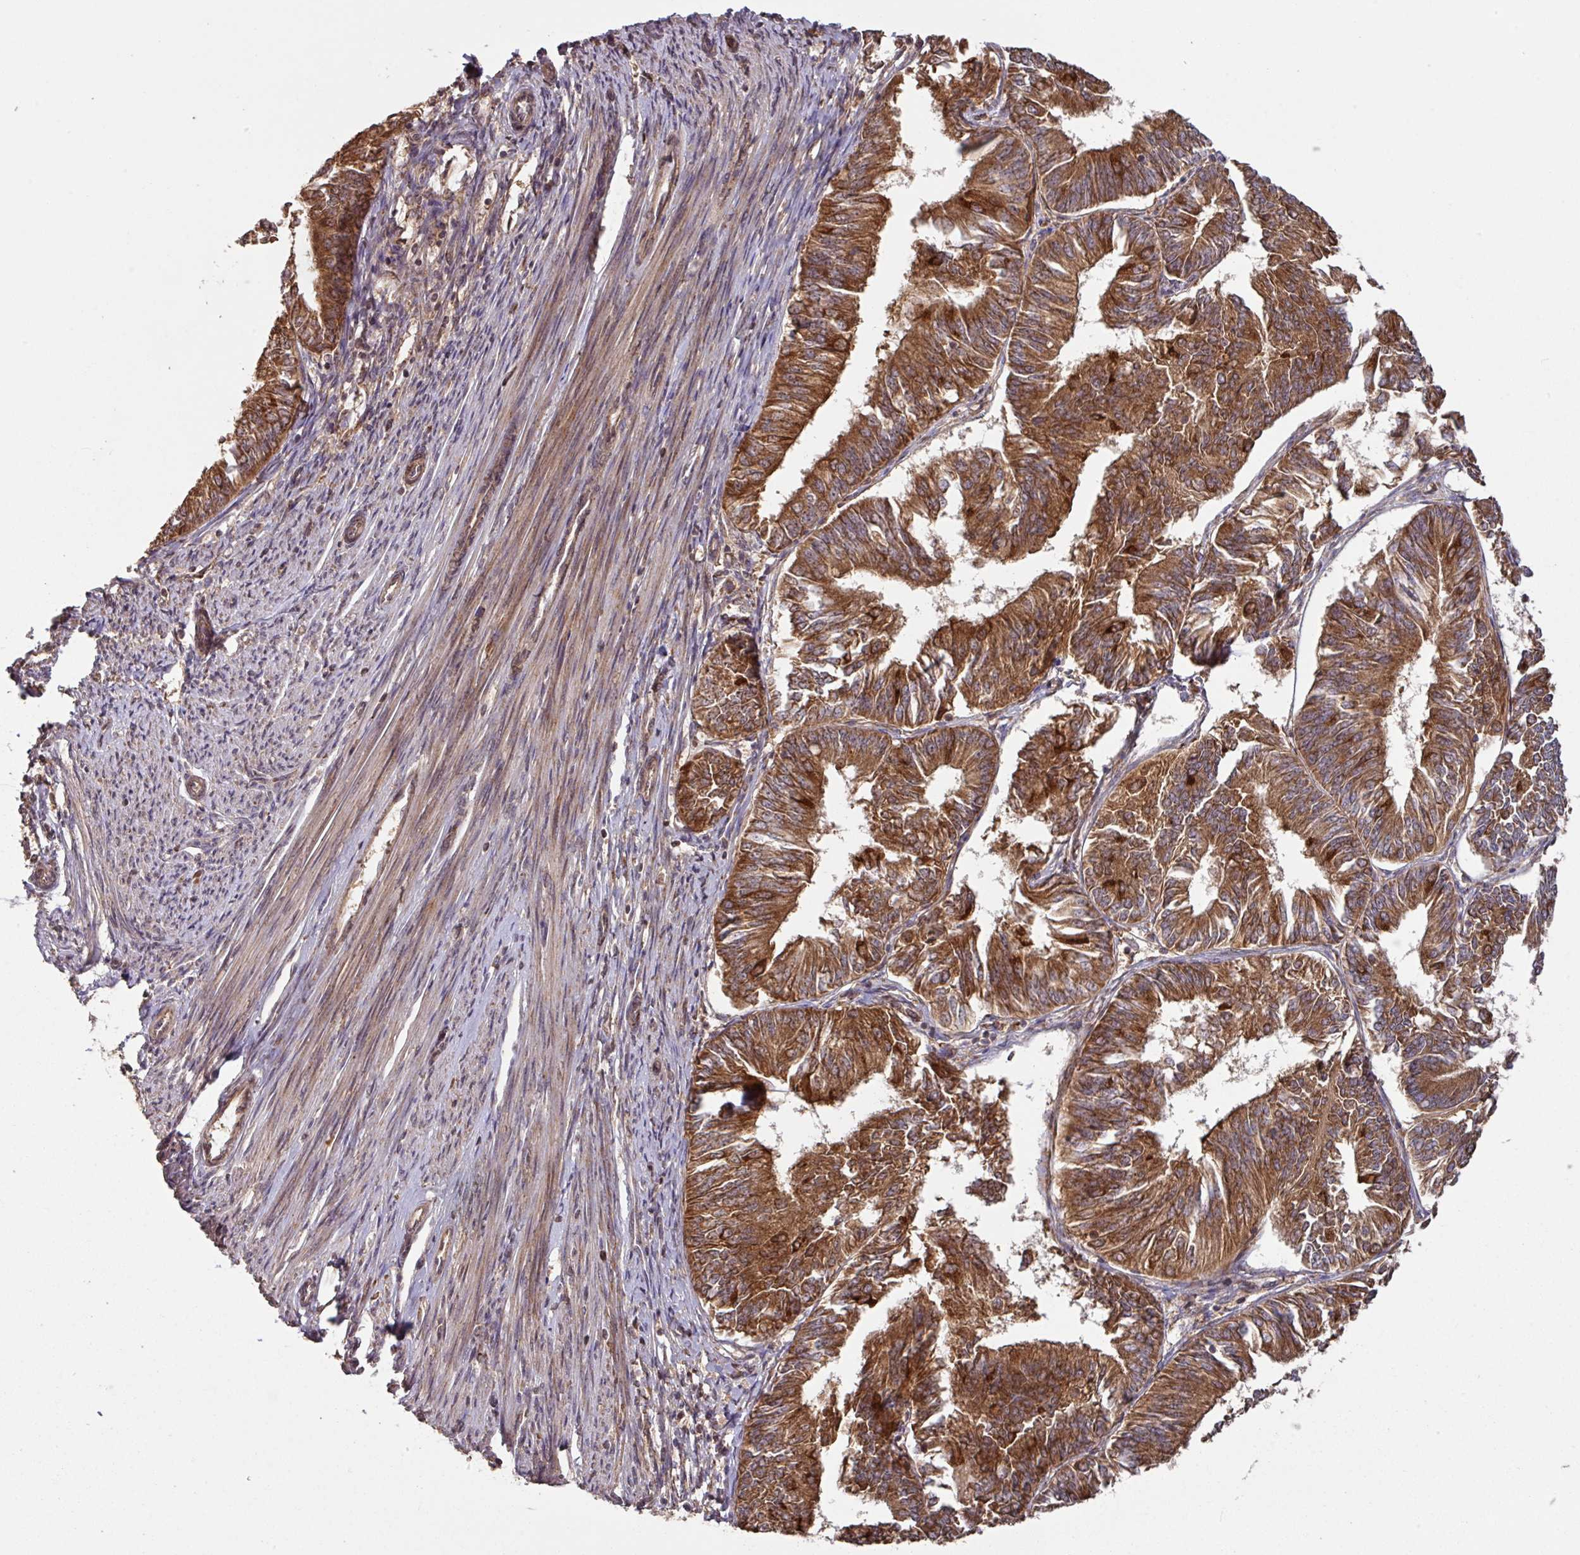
{"staining": {"intensity": "strong", "quantity": ">75%", "location": "cytoplasmic/membranous"}, "tissue": "endometrial cancer", "cell_type": "Tumor cells", "image_type": "cancer", "snomed": [{"axis": "morphology", "description": "Adenocarcinoma, NOS"}, {"axis": "topography", "description": "Endometrium"}], "caption": "Approximately >75% of tumor cells in human endometrial cancer display strong cytoplasmic/membranous protein staining as visualized by brown immunohistochemical staining.", "gene": "MRRF", "patient": {"sex": "female", "age": 58}}